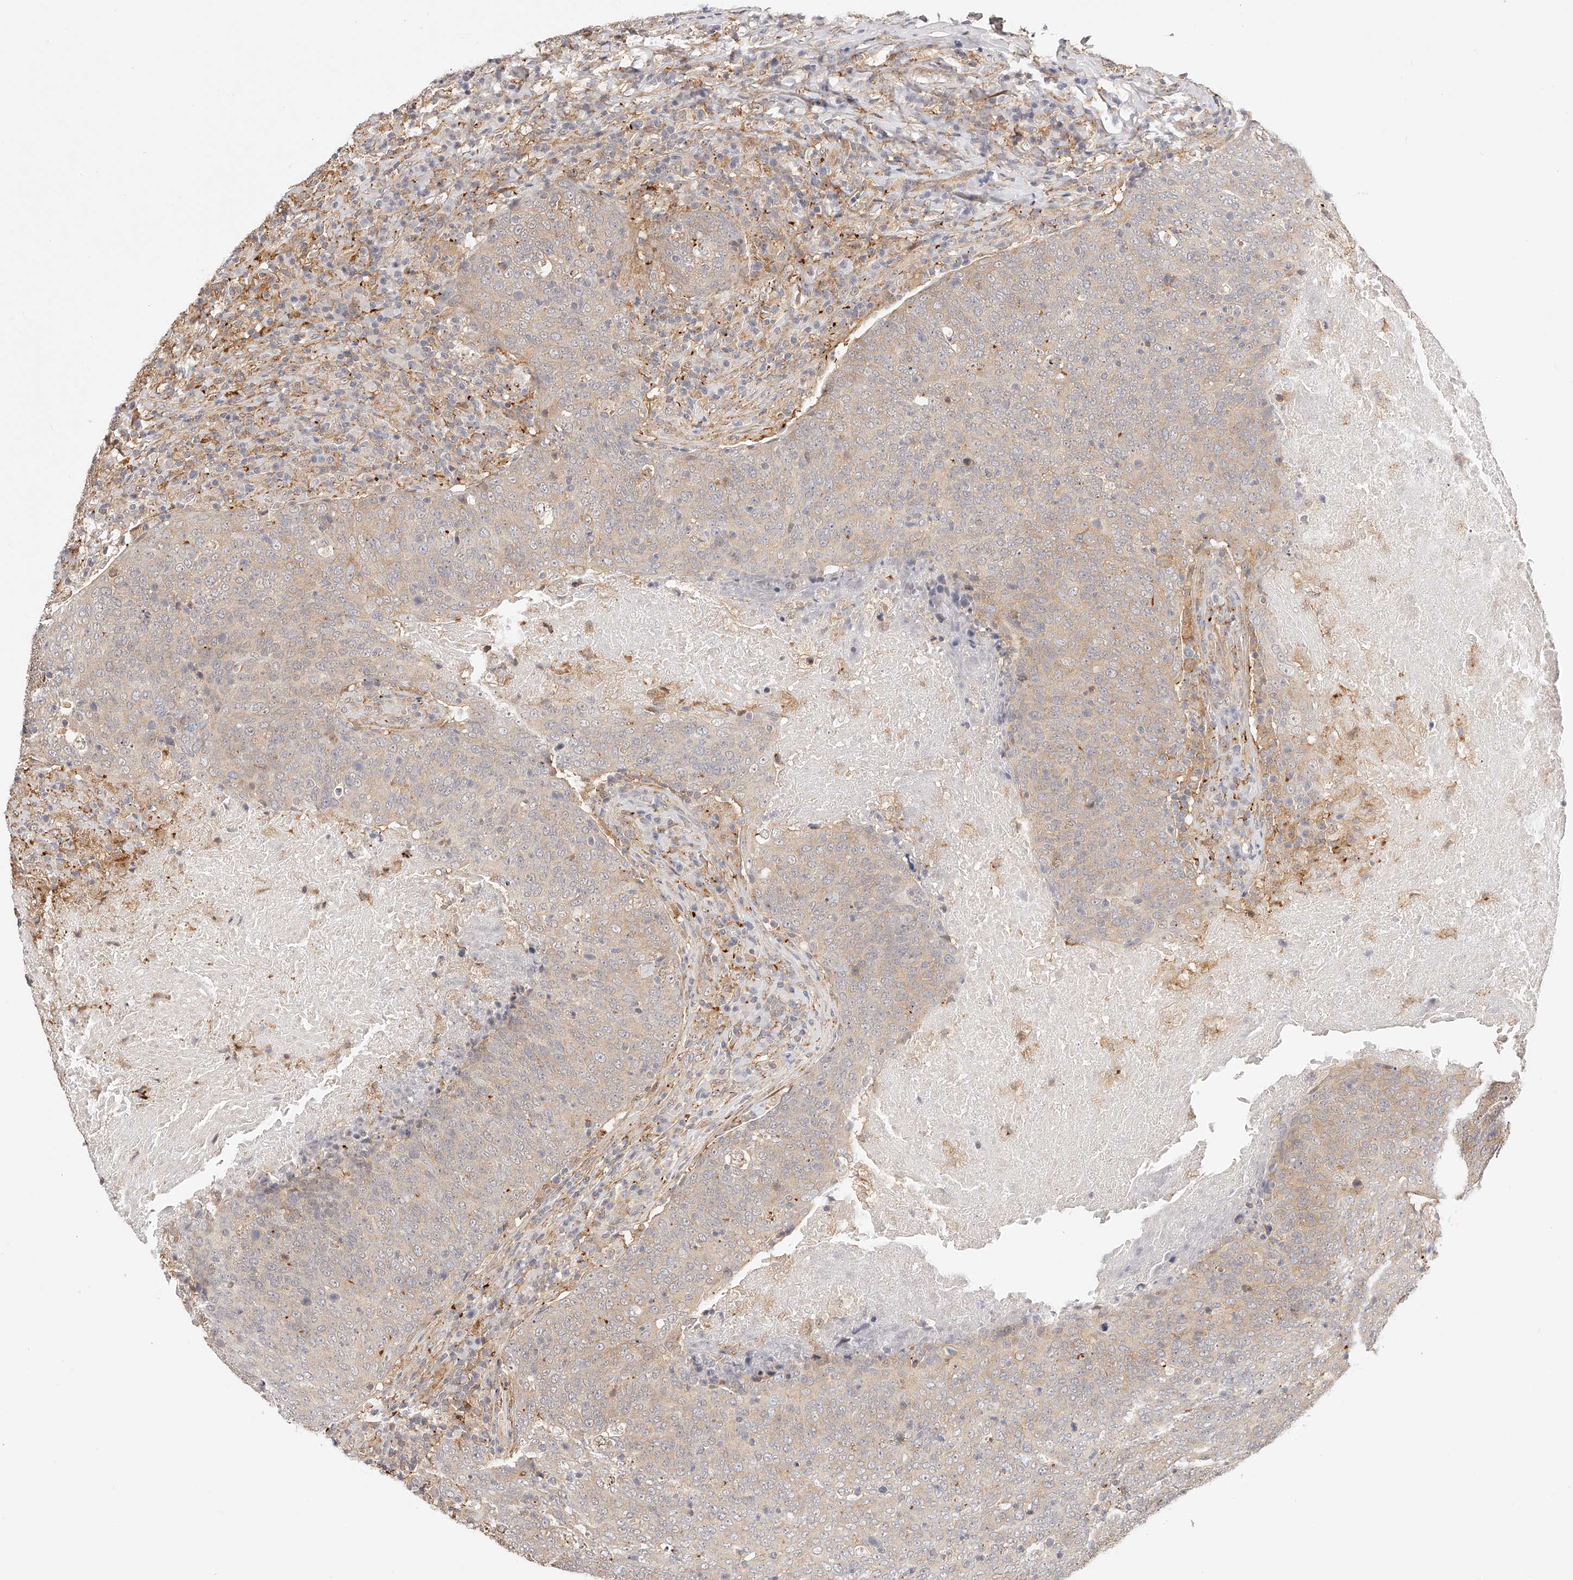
{"staining": {"intensity": "weak", "quantity": ">75%", "location": "cytoplasmic/membranous"}, "tissue": "head and neck cancer", "cell_type": "Tumor cells", "image_type": "cancer", "snomed": [{"axis": "morphology", "description": "Squamous cell carcinoma, NOS"}, {"axis": "morphology", "description": "Squamous cell carcinoma, metastatic, NOS"}, {"axis": "topography", "description": "Lymph node"}, {"axis": "topography", "description": "Head-Neck"}], "caption": "Immunohistochemistry (IHC) (DAB (3,3'-diaminobenzidine)) staining of head and neck metastatic squamous cell carcinoma demonstrates weak cytoplasmic/membranous protein staining in approximately >75% of tumor cells. (Stains: DAB in brown, nuclei in blue, Microscopy: brightfield microscopy at high magnification).", "gene": "SYNC", "patient": {"sex": "male", "age": 62}}